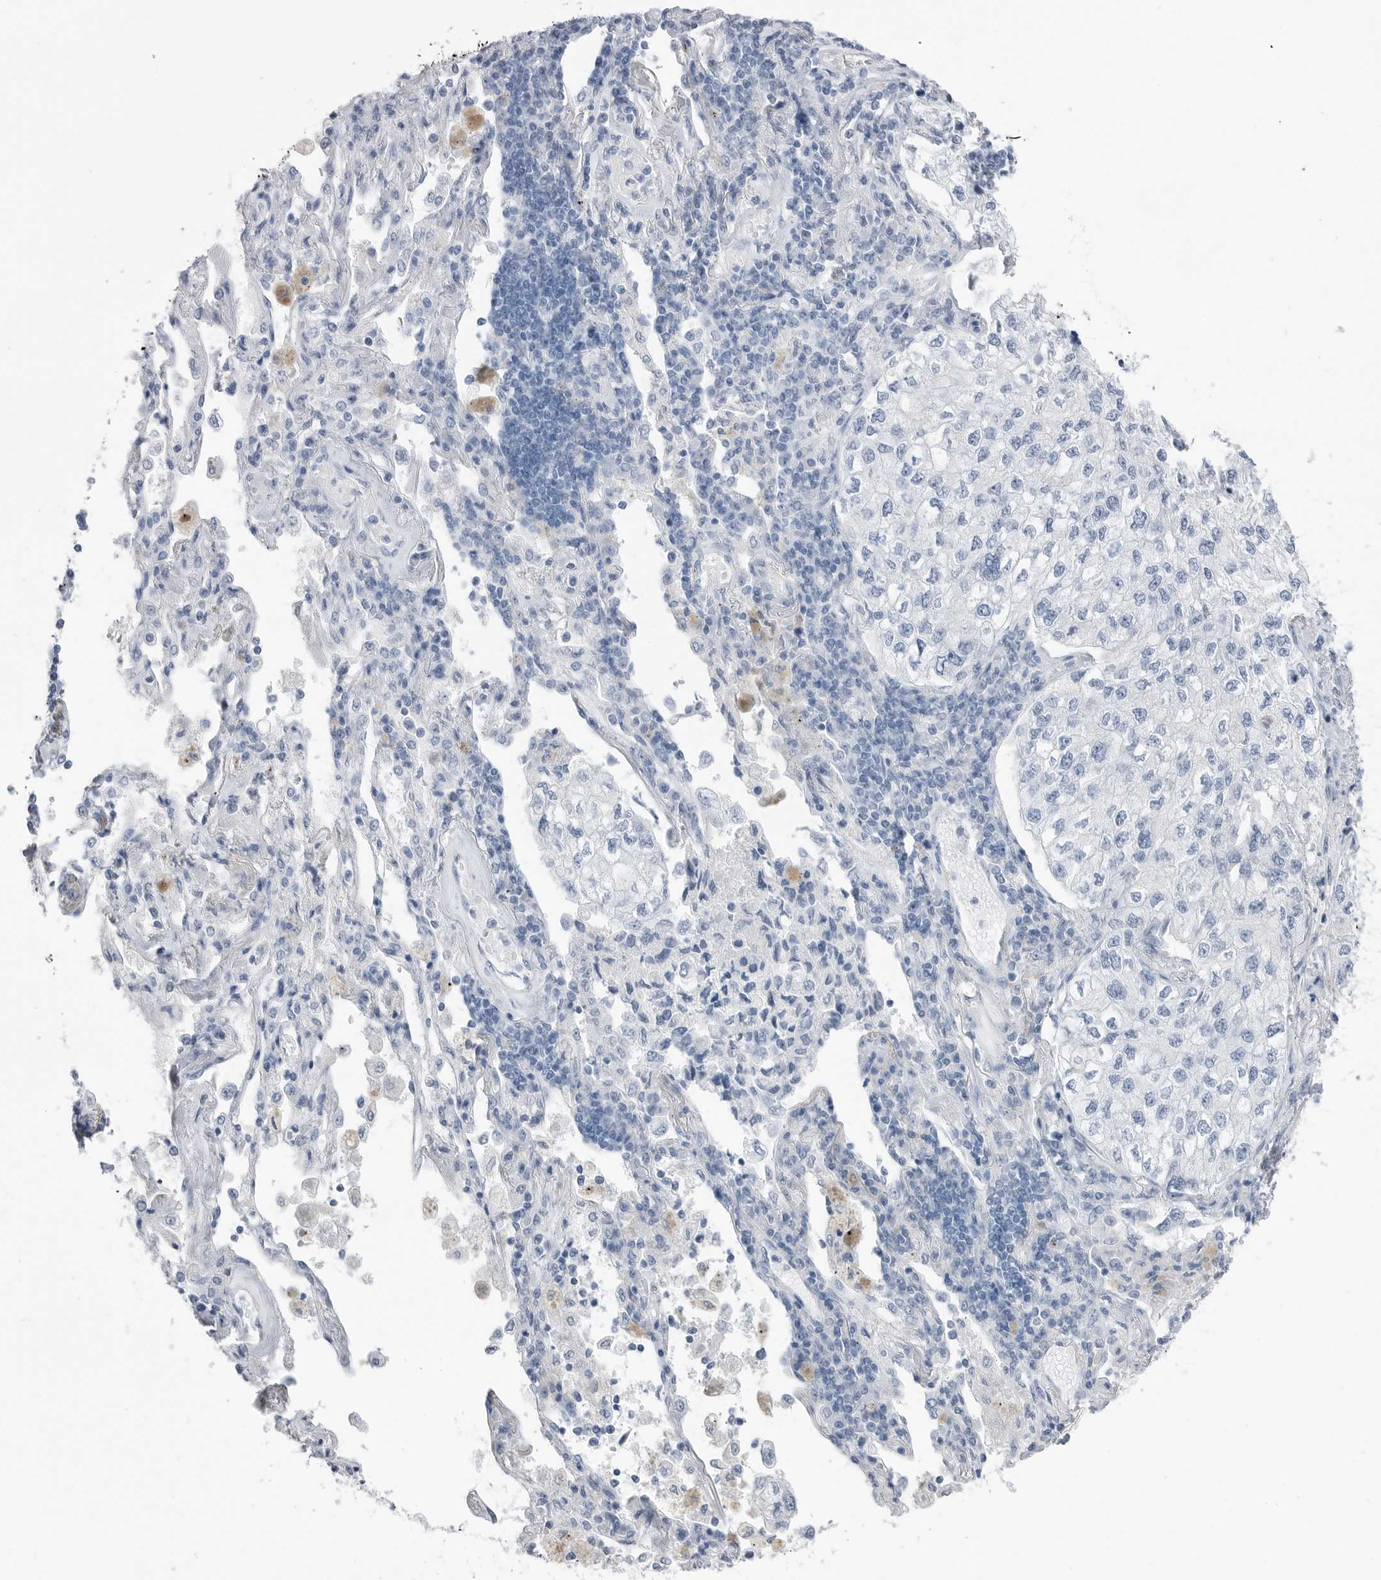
{"staining": {"intensity": "negative", "quantity": "none", "location": "none"}, "tissue": "lung cancer", "cell_type": "Tumor cells", "image_type": "cancer", "snomed": [{"axis": "morphology", "description": "Adenocarcinoma, NOS"}, {"axis": "topography", "description": "Lung"}], "caption": "There is no significant expression in tumor cells of lung cancer.", "gene": "ABHD12", "patient": {"sex": "male", "age": 63}}